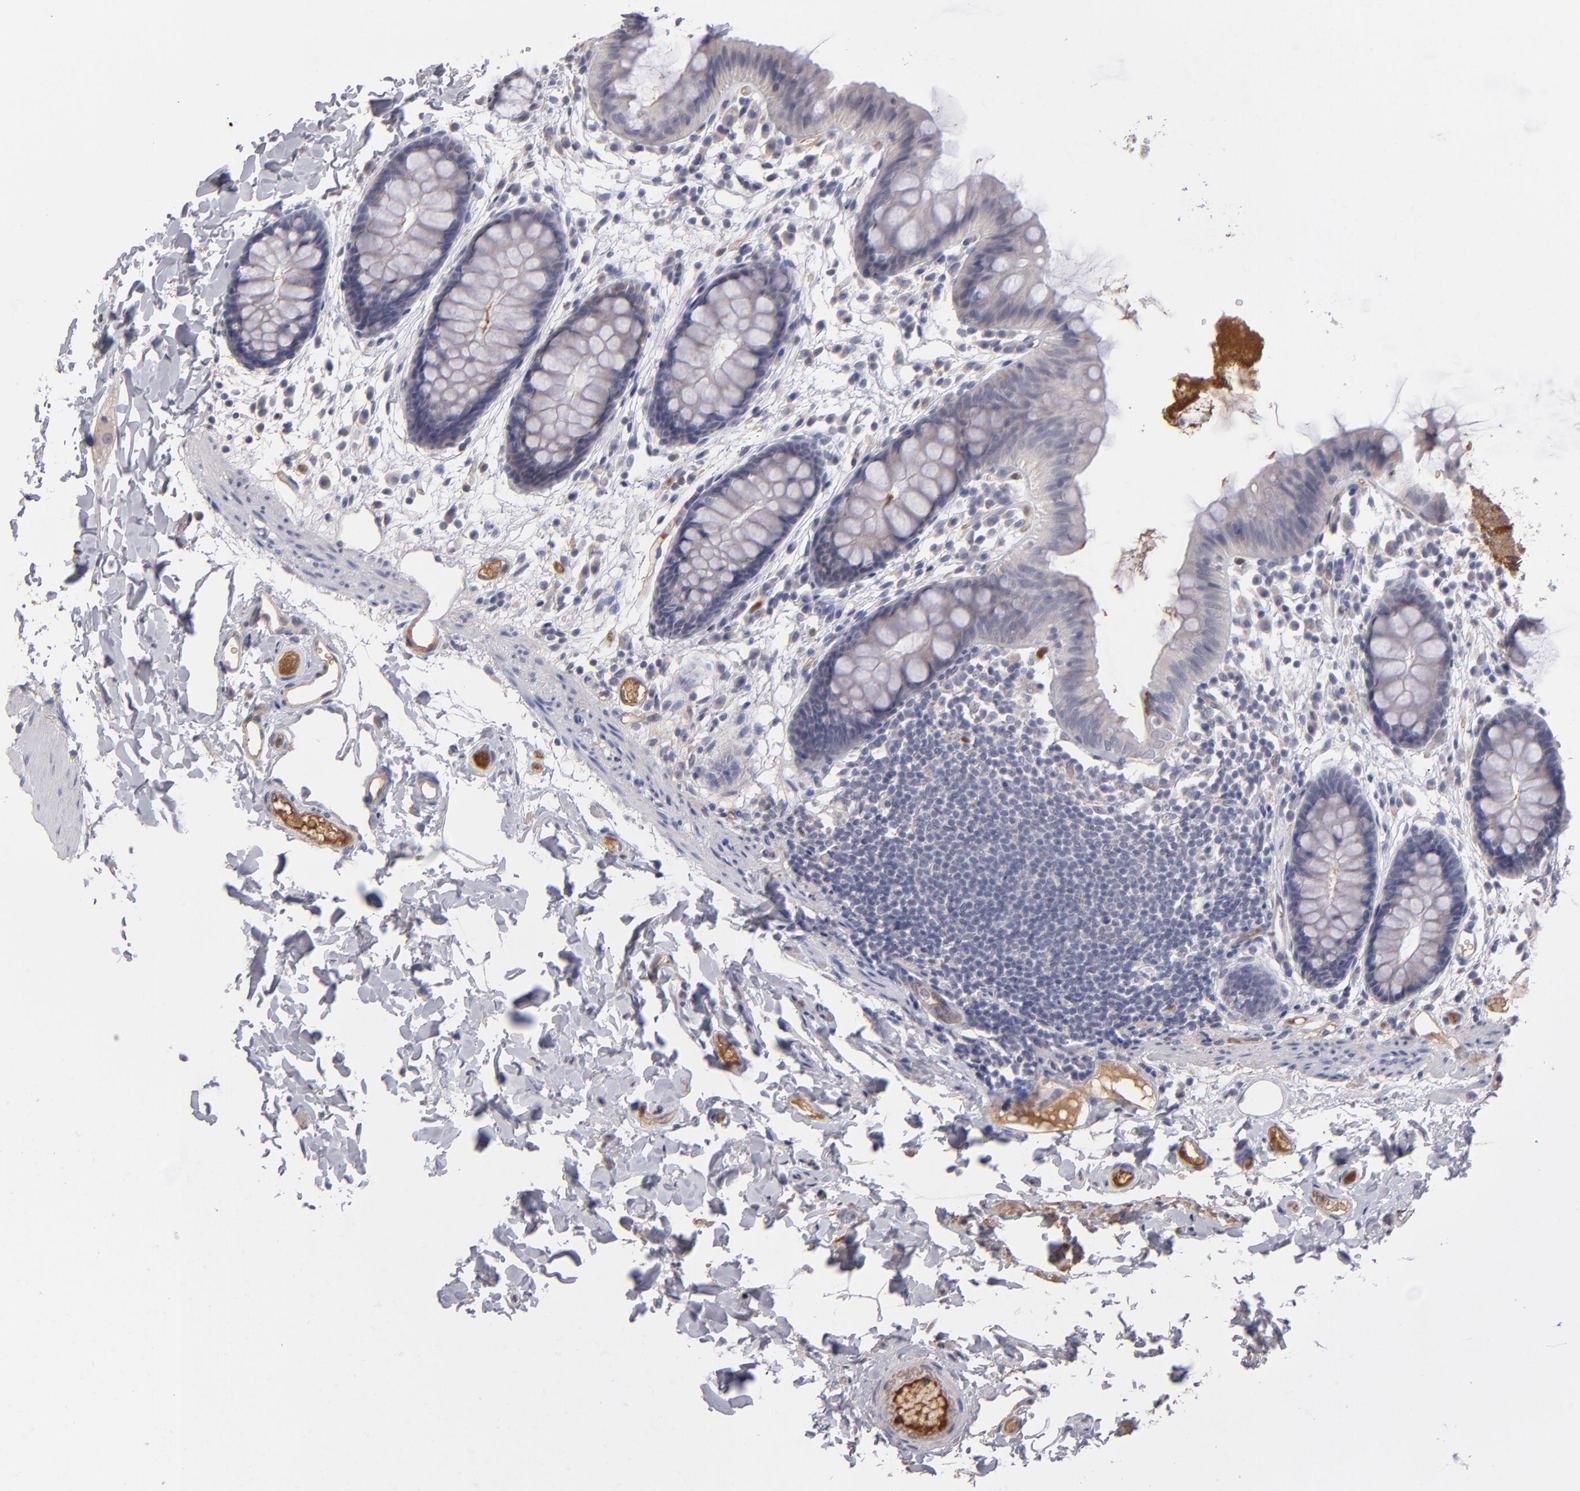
{"staining": {"intensity": "negative", "quantity": "none", "location": "none"}, "tissue": "colon", "cell_type": "Endothelial cells", "image_type": "normal", "snomed": [{"axis": "morphology", "description": "Normal tissue, NOS"}, {"axis": "topography", "description": "Smooth muscle"}, {"axis": "topography", "description": "Colon"}], "caption": "This is an immunohistochemistry micrograph of benign colon. There is no expression in endothelial cells.", "gene": "ITIH4", "patient": {"sex": "male", "age": 67}}